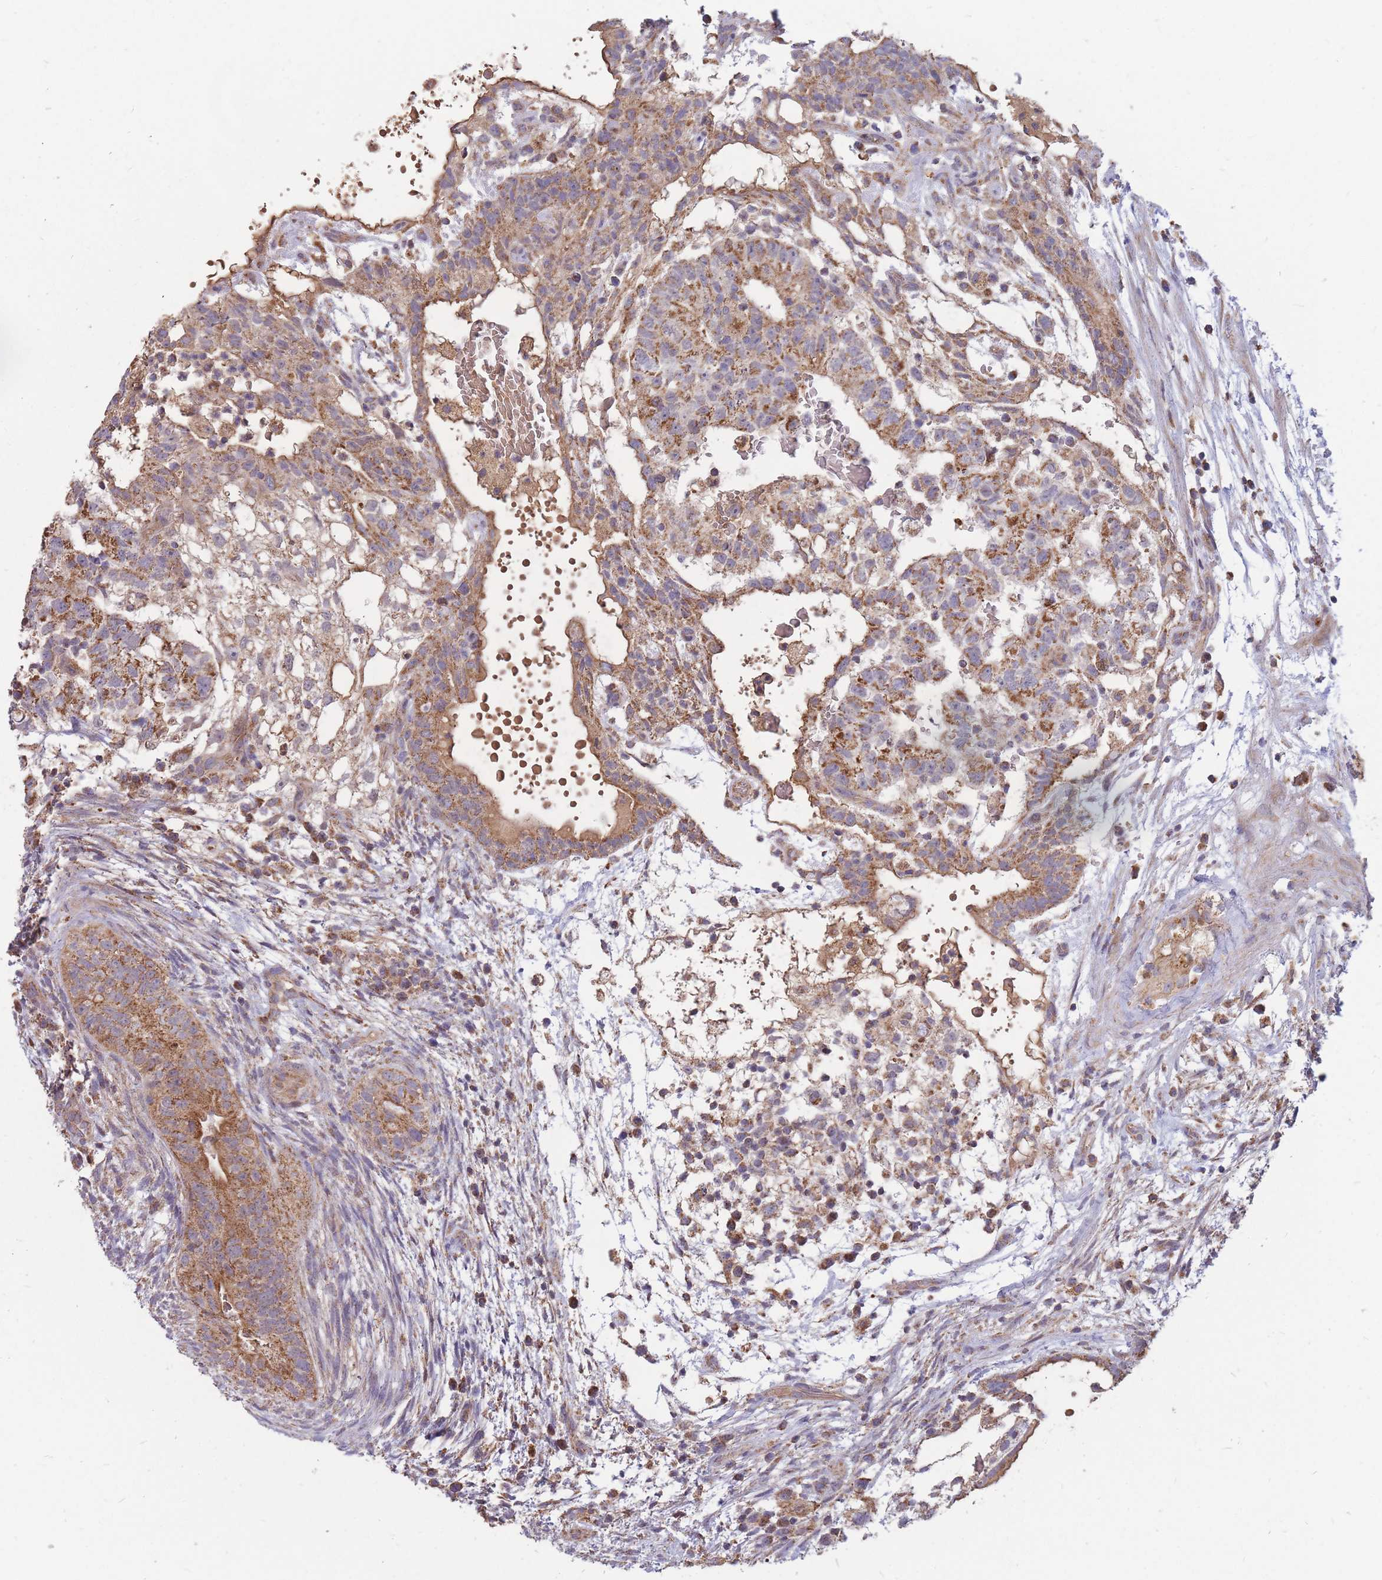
{"staining": {"intensity": "moderate", "quantity": ">75%", "location": "cytoplasmic/membranous"}, "tissue": "testis cancer", "cell_type": "Tumor cells", "image_type": "cancer", "snomed": [{"axis": "morphology", "description": "Normal tissue, NOS"}, {"axis": "morphology", "description": "Carcinoma, Embryonal, NOS"}, {"axis": "topography", "description": "Testis"}], "caption": "Immunohistochemical staining of testis embryonal carcinoma displays moderate cytoplasmic/membranous protein staining in approximately >75% of tumor cells. Nuclei are stained in blue.", "gene": "PTPMT1", "patient": {"sex": "male", "age": 32}}